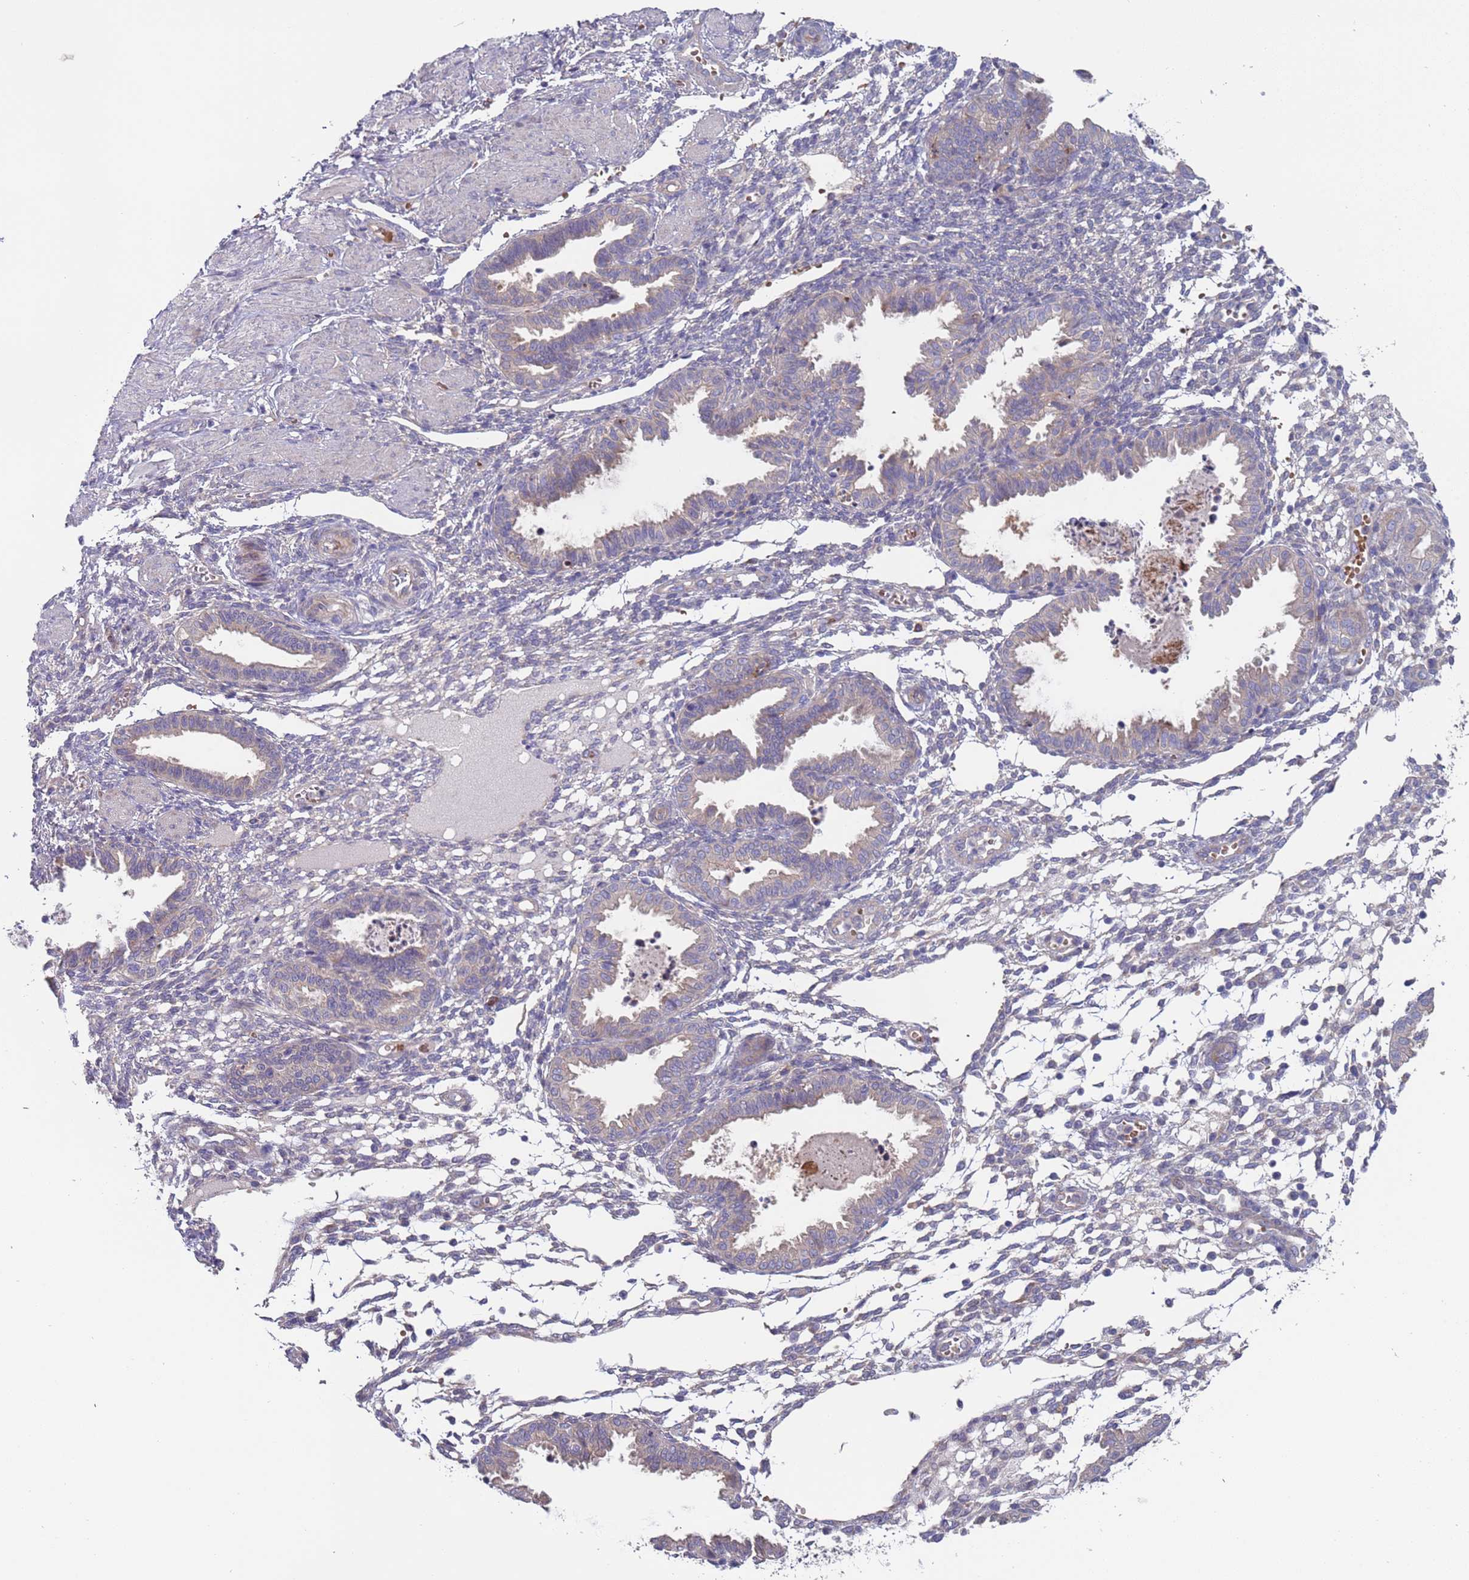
{"staining": {"intensity": "negative", "quantity": "none", "location": "none"}, "tissue": "endometrium", "cell_type": "Cells in endometrial stroma", "image_type": "normal", "snomed": [{"axis": "morphology", "description": "Normal tissue, NOS"}, {"axis": "topography", "description": "Endometrium"}], "caption": "Endometrium stained for a protein using immunohistochemistry demonstrates no staining cells in endometrial stroma.", "gene": "MALRD1", "patient": {"sex": "female", "age": 33}}